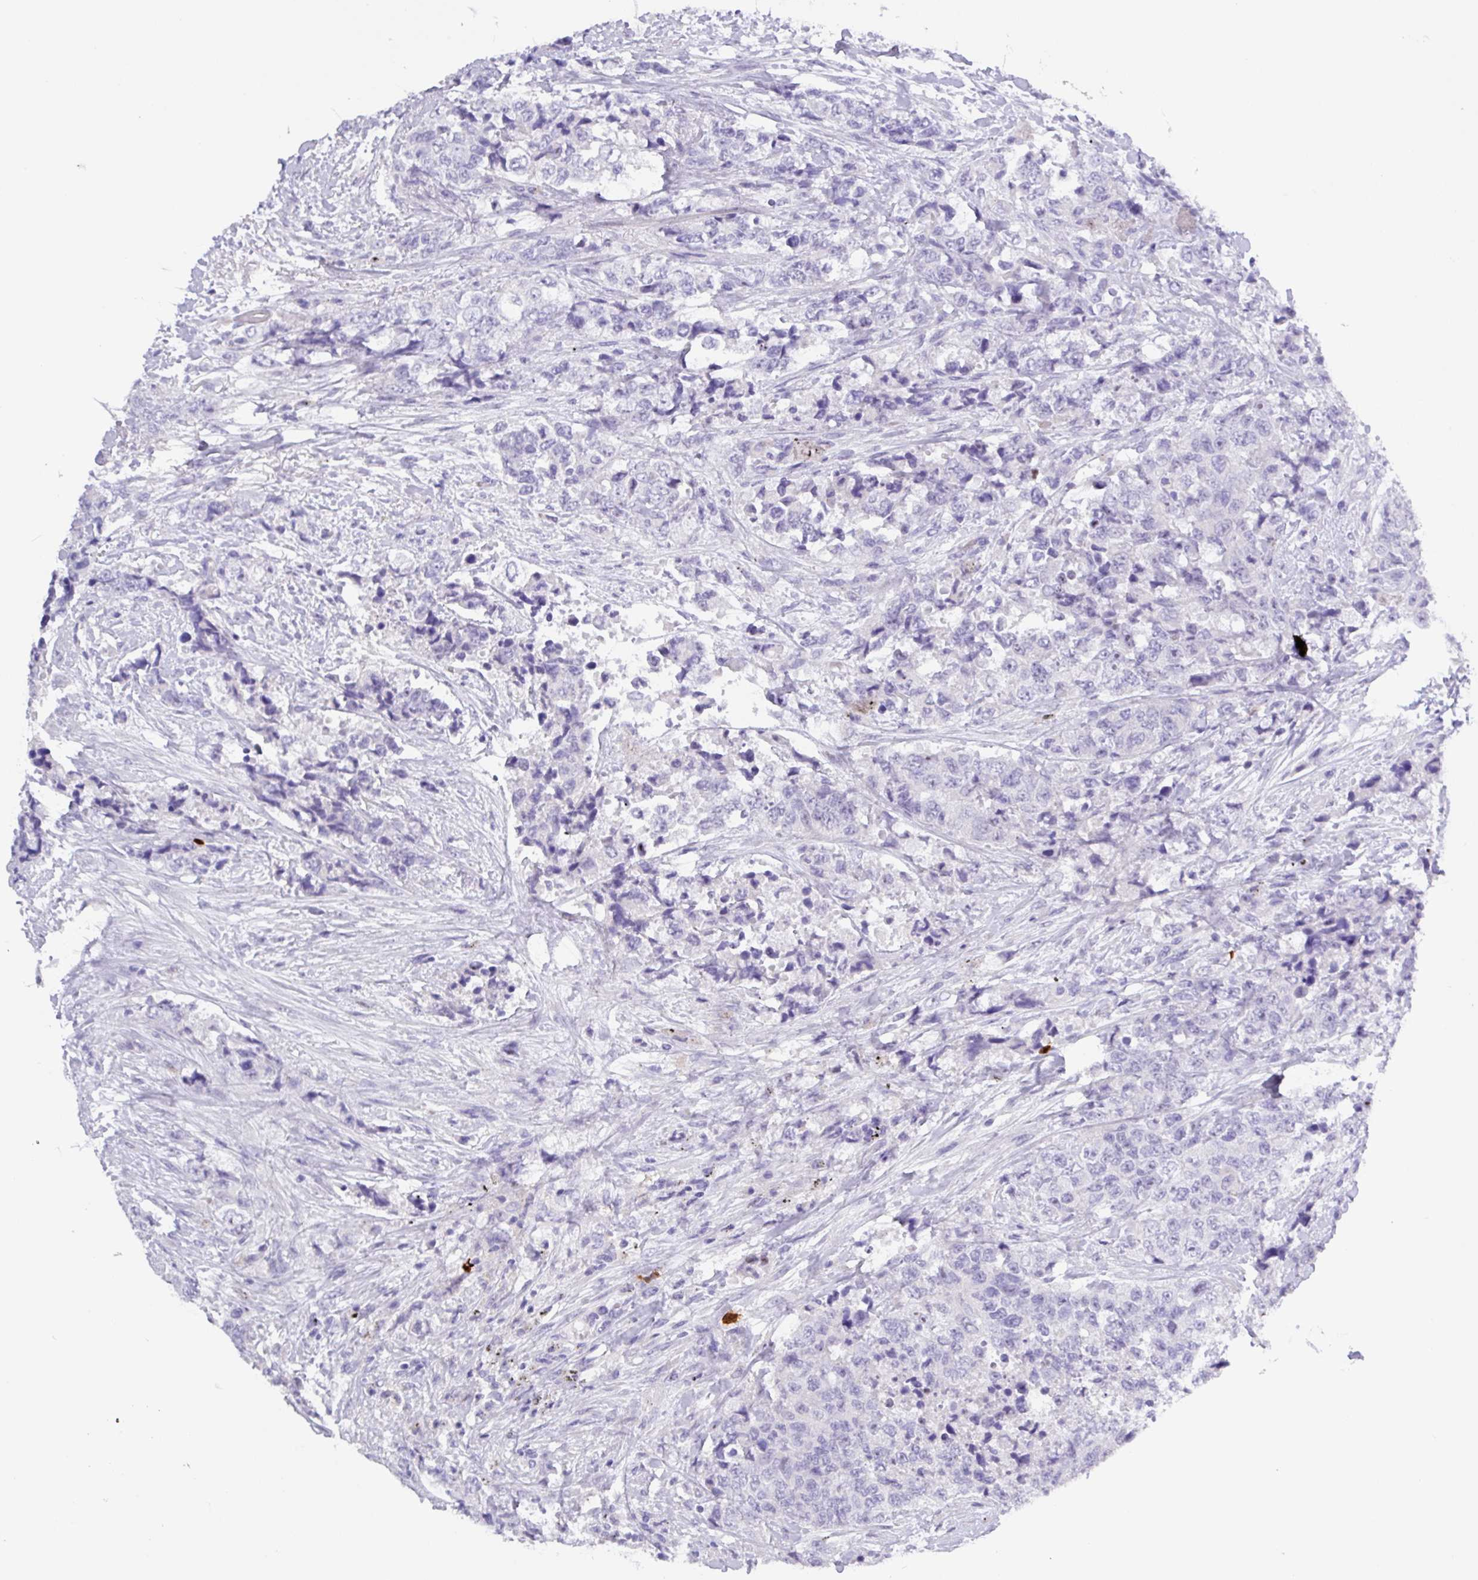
{"staining": {"intensity": "negative", "quantity": "none", "location": "none"}, "tissue": "urothelial cancer", "cell_type": "Tumor cells", "image_type": "cancer", "snomed": [{"axis": "morphology", "description": "Urothelial carcinoma, High grade"}, {"axis": "topography", "description": "Urinary bladder"}], "caption": "This is a image of immunohistochemistry (IHC) staining of high-grade urothelial carcinoma, which shows no positivity in tumor cells.", "gene": "MRM2", "patient": {"sex": "female", "age": 78}}